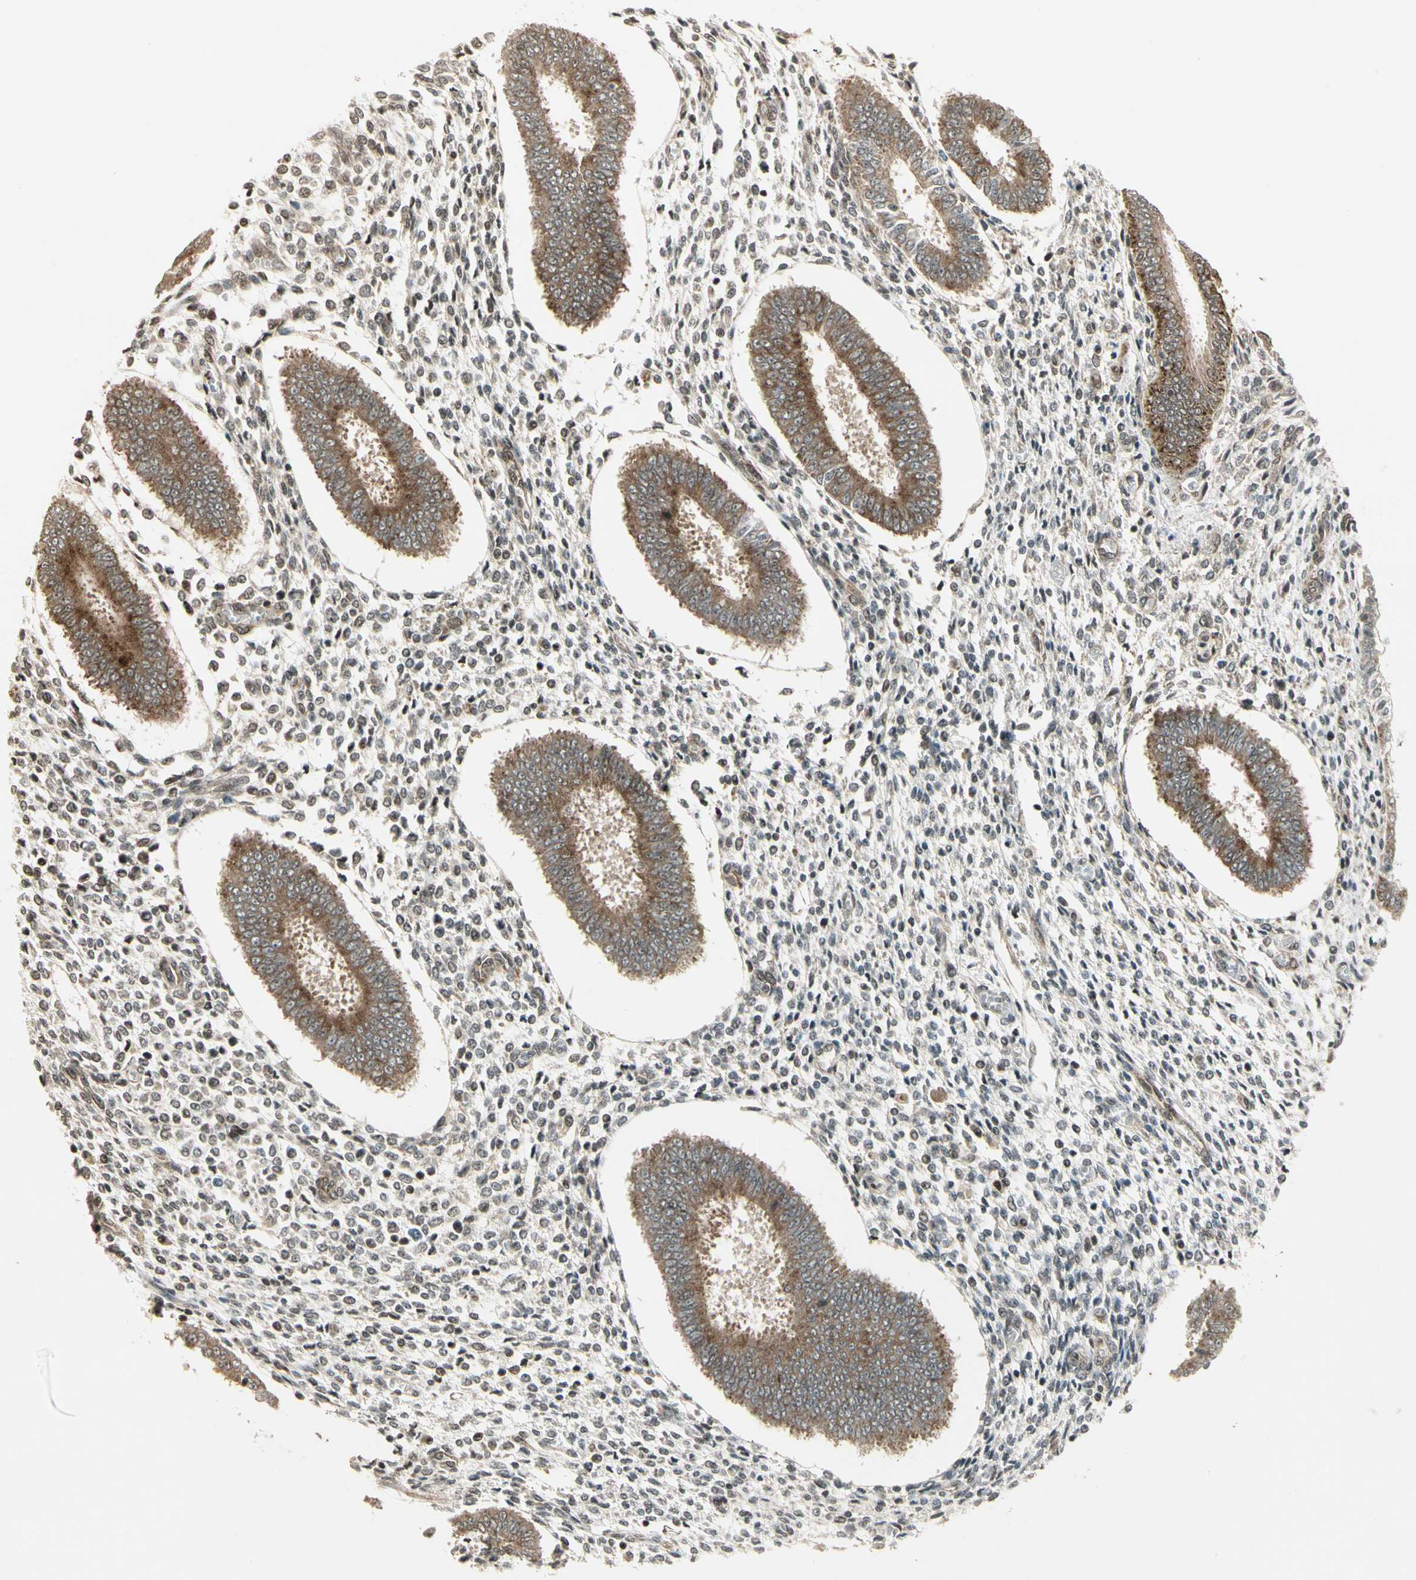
{"staining": {"intensity": "weak", "quantity": "<25%", "location": "cytoplasmic/membranous,nuclear"}, "tissue": "endometrium", "cell_type": "Cells in endometrial stroma", "image_type": "normal", "snomed": [{"axis": "morphology", "description": "Normal tissue, NOS"}, {"axis": "topography", "description": "Endometrium"}], "caption": "A micrograph of endometrium stained for a protein displays no brown staining in cells in endometrial stroma. (Stains: DAB (3,3'-diaminobenzidine) IHC with hematoxylin counter stain, Microscopy: brightfield microscopy at high magnification).", "gene": "SMN2", "patient": {"sex": "female", "age": 35}}